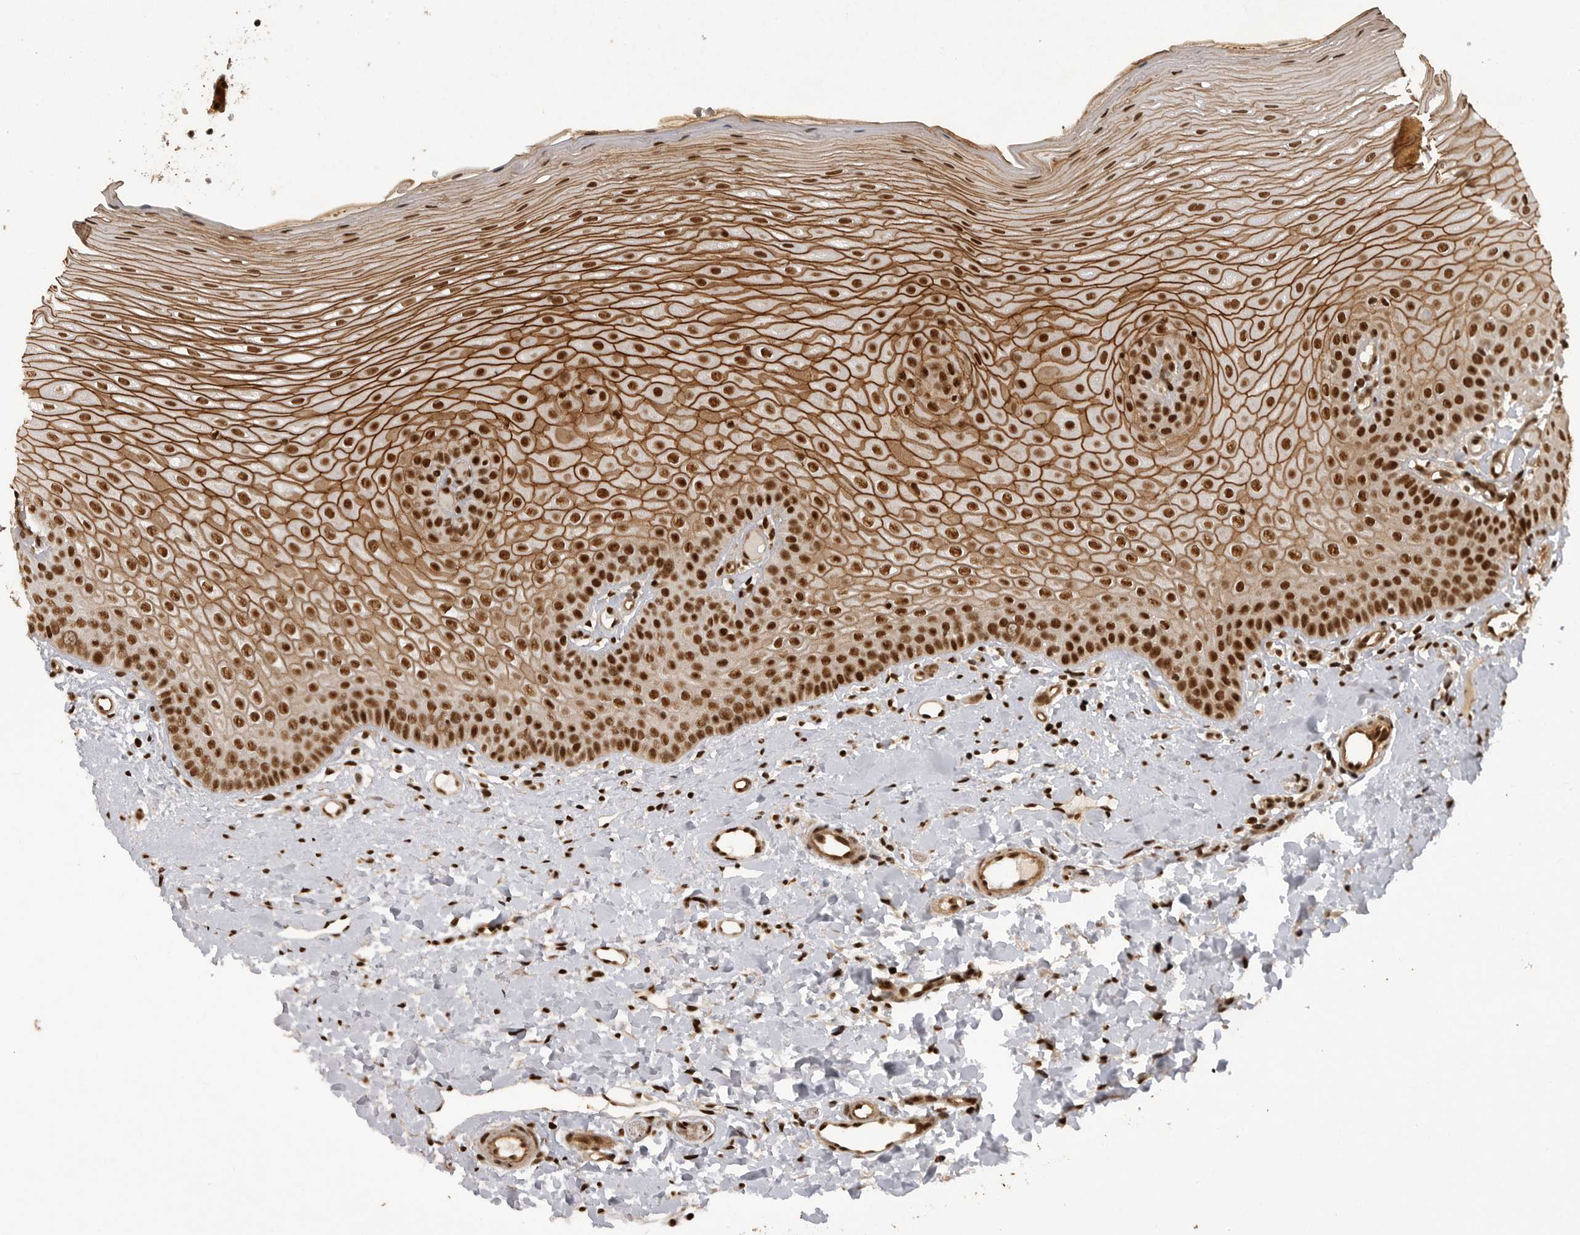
{"staining": {"intensity": "strong", "quantity": ">75%", "location": "cytoplasmic/membranous,nuclear"}, "tissue": "oral mucosa", "cell_type": "Squamous epithelial cells", "image_type": "normal", "snomed": [{"axis": "morphology", "description": "Normal tissue, NOS"}, {"axis": "topography", "description": "Oral tissue"}], "caption": "Oral mucosa stained with a protein marker displays strong staining in squamous epithelial cells.", "gene": "PPP1R8", "patient": {"sex": "female", "age": 39}}